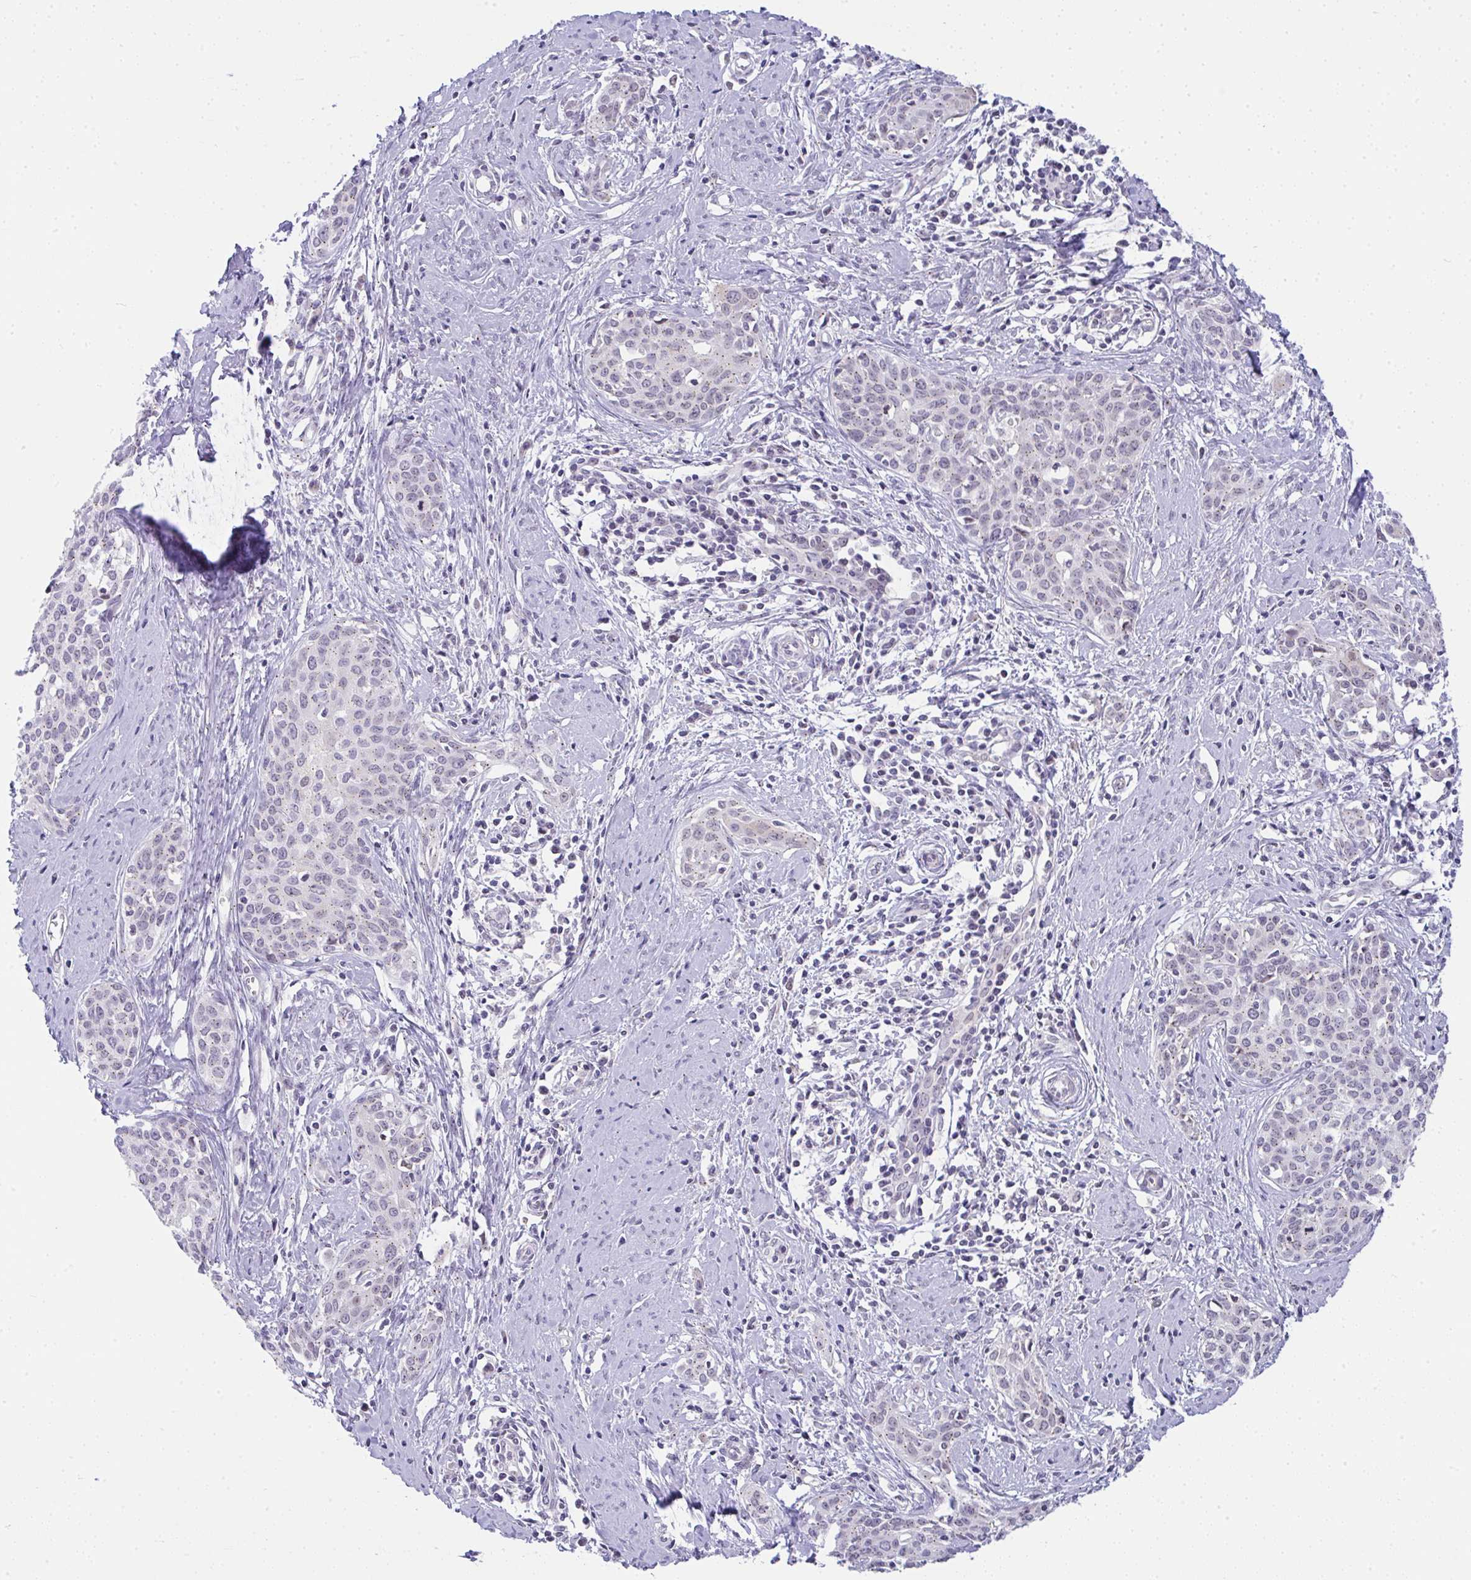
{"staining": {"intensity": "weak", "quantity": "25%-75%", "location": "cytoplasmic/membranous"}, "tissue": "cervical cancer", "cell_type": "Tumor cells", "image_type": "cancer", "snomed": [{"axis": "morphology", "description": "Squamous cell carcinoma, NOS"}, {"axis": "topography", "description": "Cervix"}], "caption": "This image reveals immunohistochemistry (IHC) staining of human cervical cancer (squamous cell carcinoma), with low weak cytoplasmic/membranous positivity in approximately 25%-75% of tumor cells.", "gene": "FAM177A1", "patient": {"sex": "female", "age": 46}}